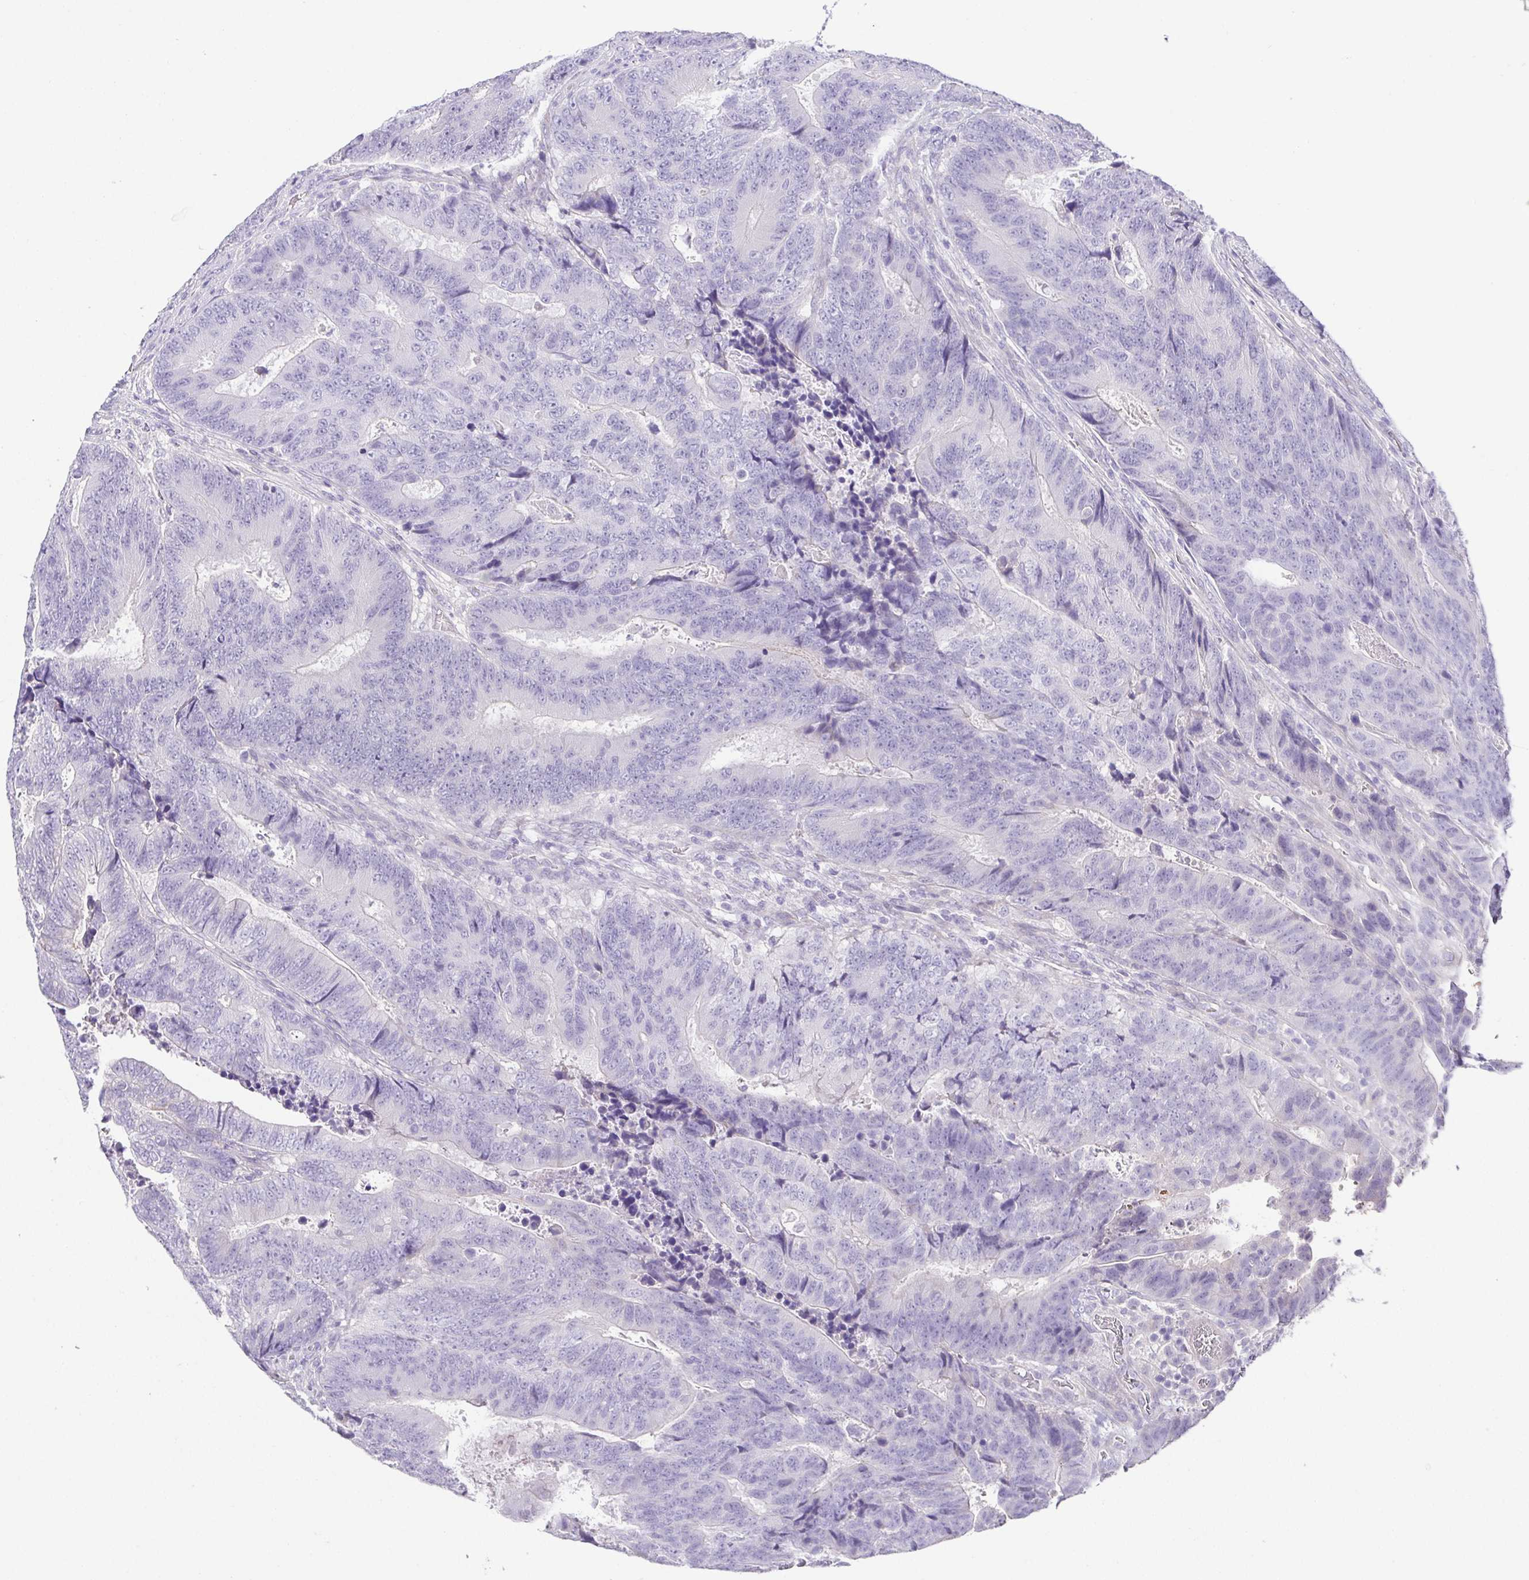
{"staining": {"intensity": "negative", "quantity": "none", "location": "none"}, "tissue": "colorectal cancer", "cell_type": "Tumor cells", "image_type": "cancer", "snomed": [{"axis": "morphology", "description": "Adenocarcinoma, NOS"}, {"axis": "topography", "description": "Colon"}], "caption": "This histopathology image is of colorectal cancer (adenocarcinoma) stained with immunohistochemistry to label a protein in brown with the nuclei are counter-stained blue. There is no expression in tumor cells.", "gene": "HAPLN2", "patient": {"sex": "female", "age": 48}}